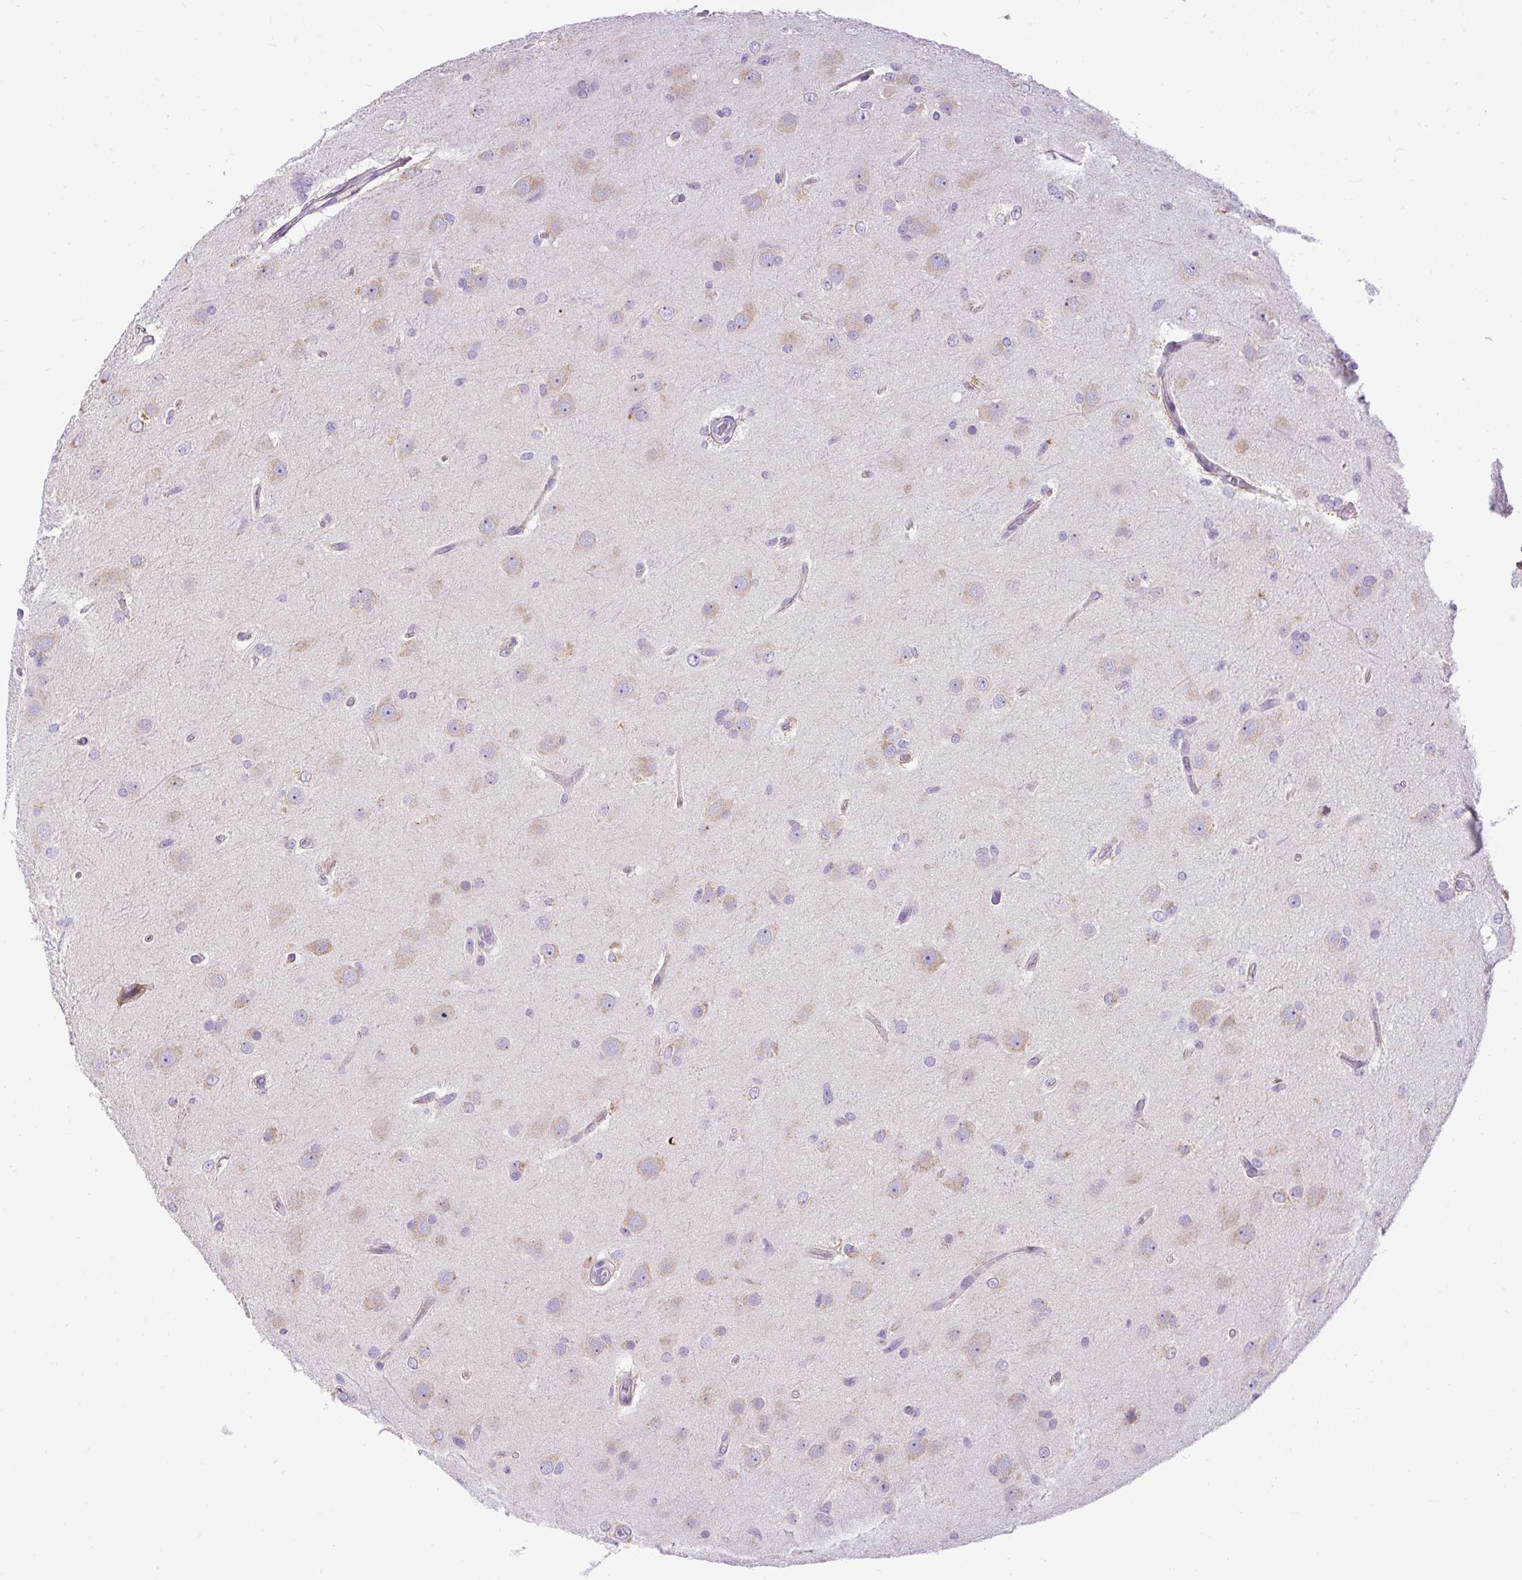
{"staining": {"intensity": "moderate", "quantity": ">75%", "location": "cytoplasmic/membranous"}, "tissue": "glioma", "cell_type": "Tumor cells", "image_type": "cancer", "snomed": [{"axis": "morphology", "description": "Glioma, malignant, High grade"}, {"axis": "topography", "description": "Brain"}], "caption": "Malignant high-grade glioma was stained to show a protein in brown. There is medium levels of moderate cytoplasmic/membranous positivity in approximately >75% of tumor cells.", "gene": "SYBU", "patient": {"sex": "male", "age": 53}}